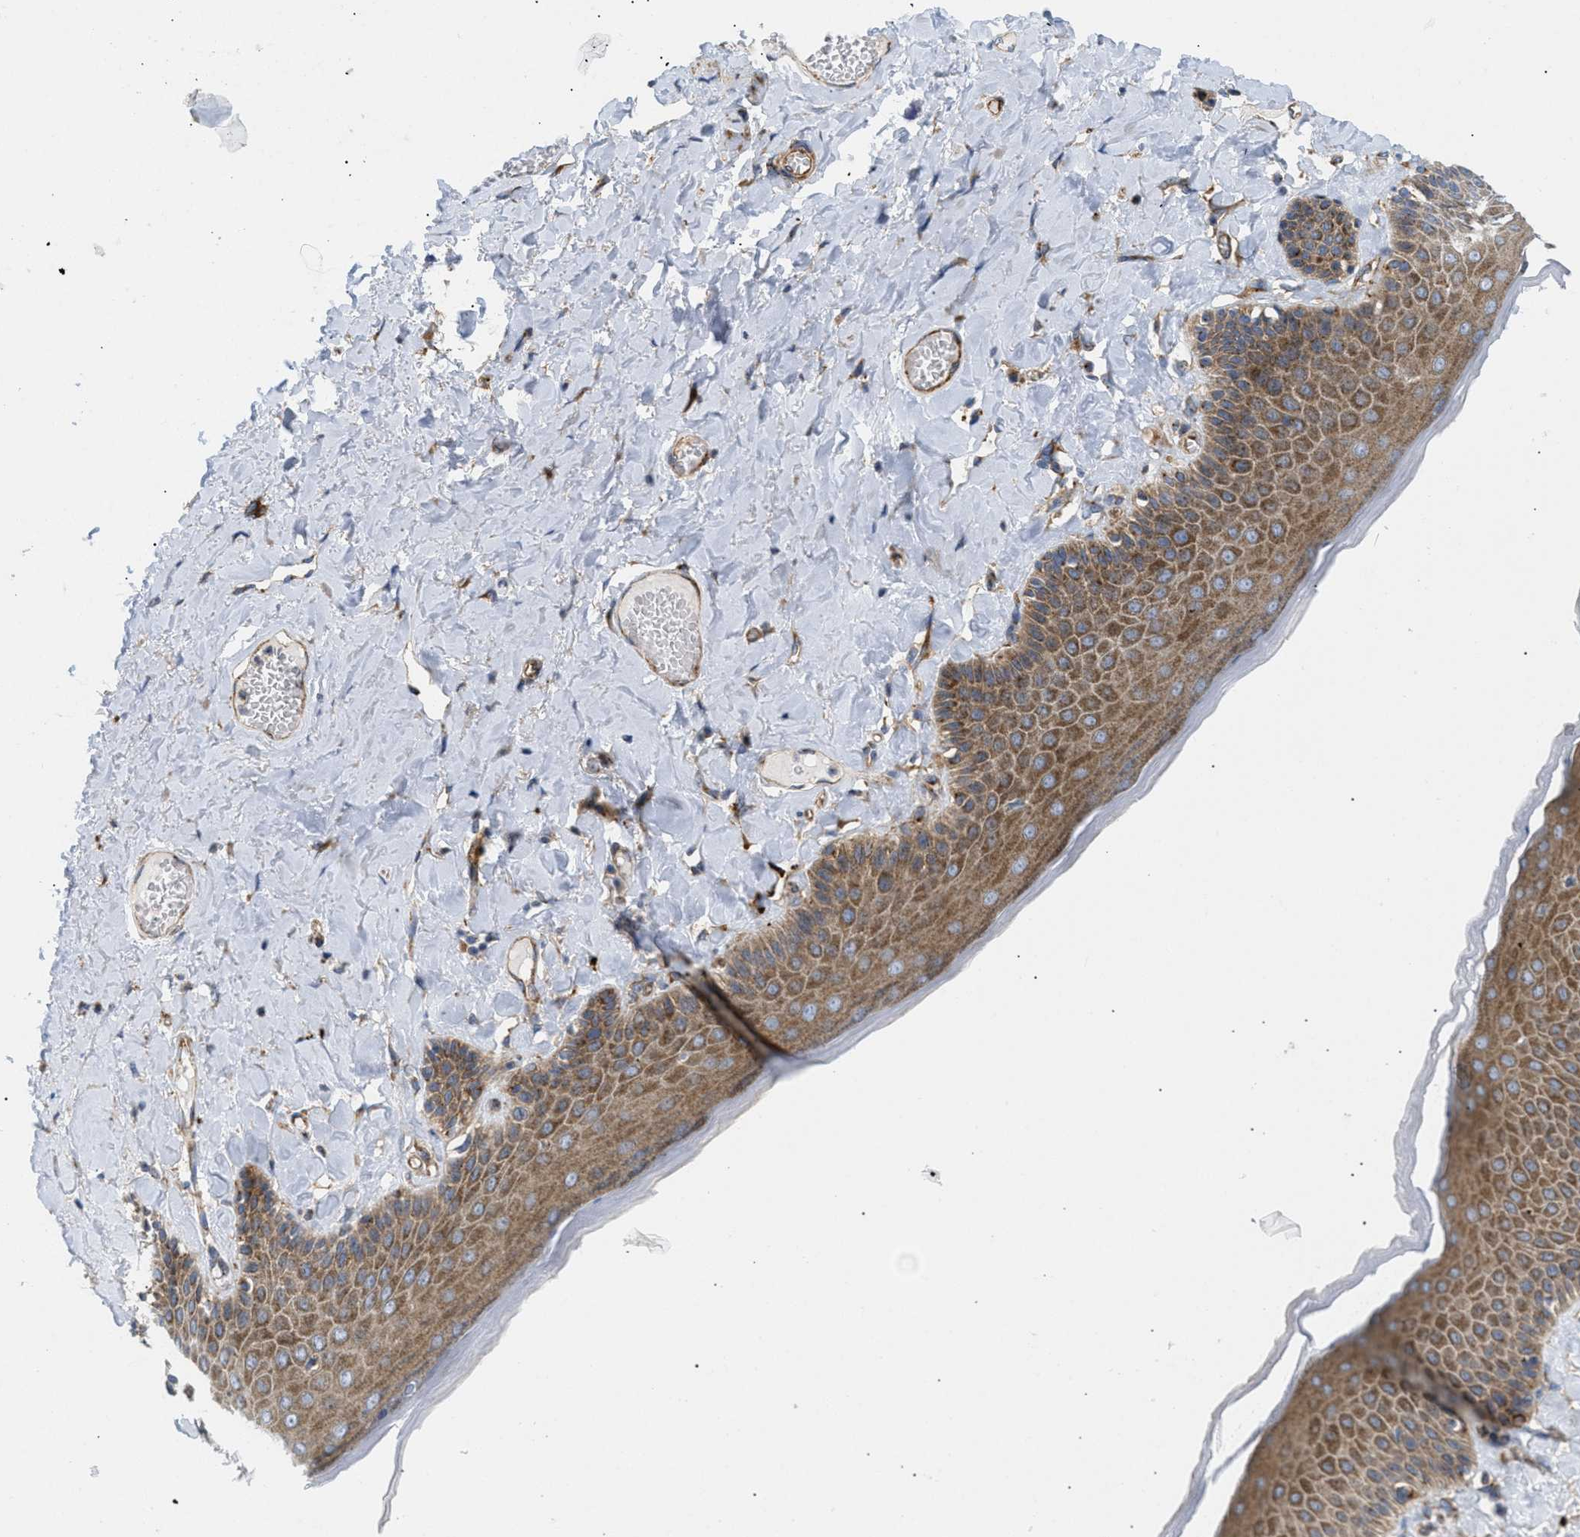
{"staining": {"intensity": "moderate", "quantity": ">75%", "location": "cytoplasmic/membranous"}, "tissue": "skin", "cell_type": "Epidermal cells", "image_type": "normal", "snomed": [{"axis": "morphology", "description": "Normal tissue, NOS"}, {"axis": "topography", "description": "Anal"}], "caption": "Normal skin was stained to show a protein in brown. There is medium levels of moderate cytoplasmic/membranous positivity in about >75% of epidermal cells.", "gene": "DCTN4", "patient": {"sex": "male", "age": 69}}